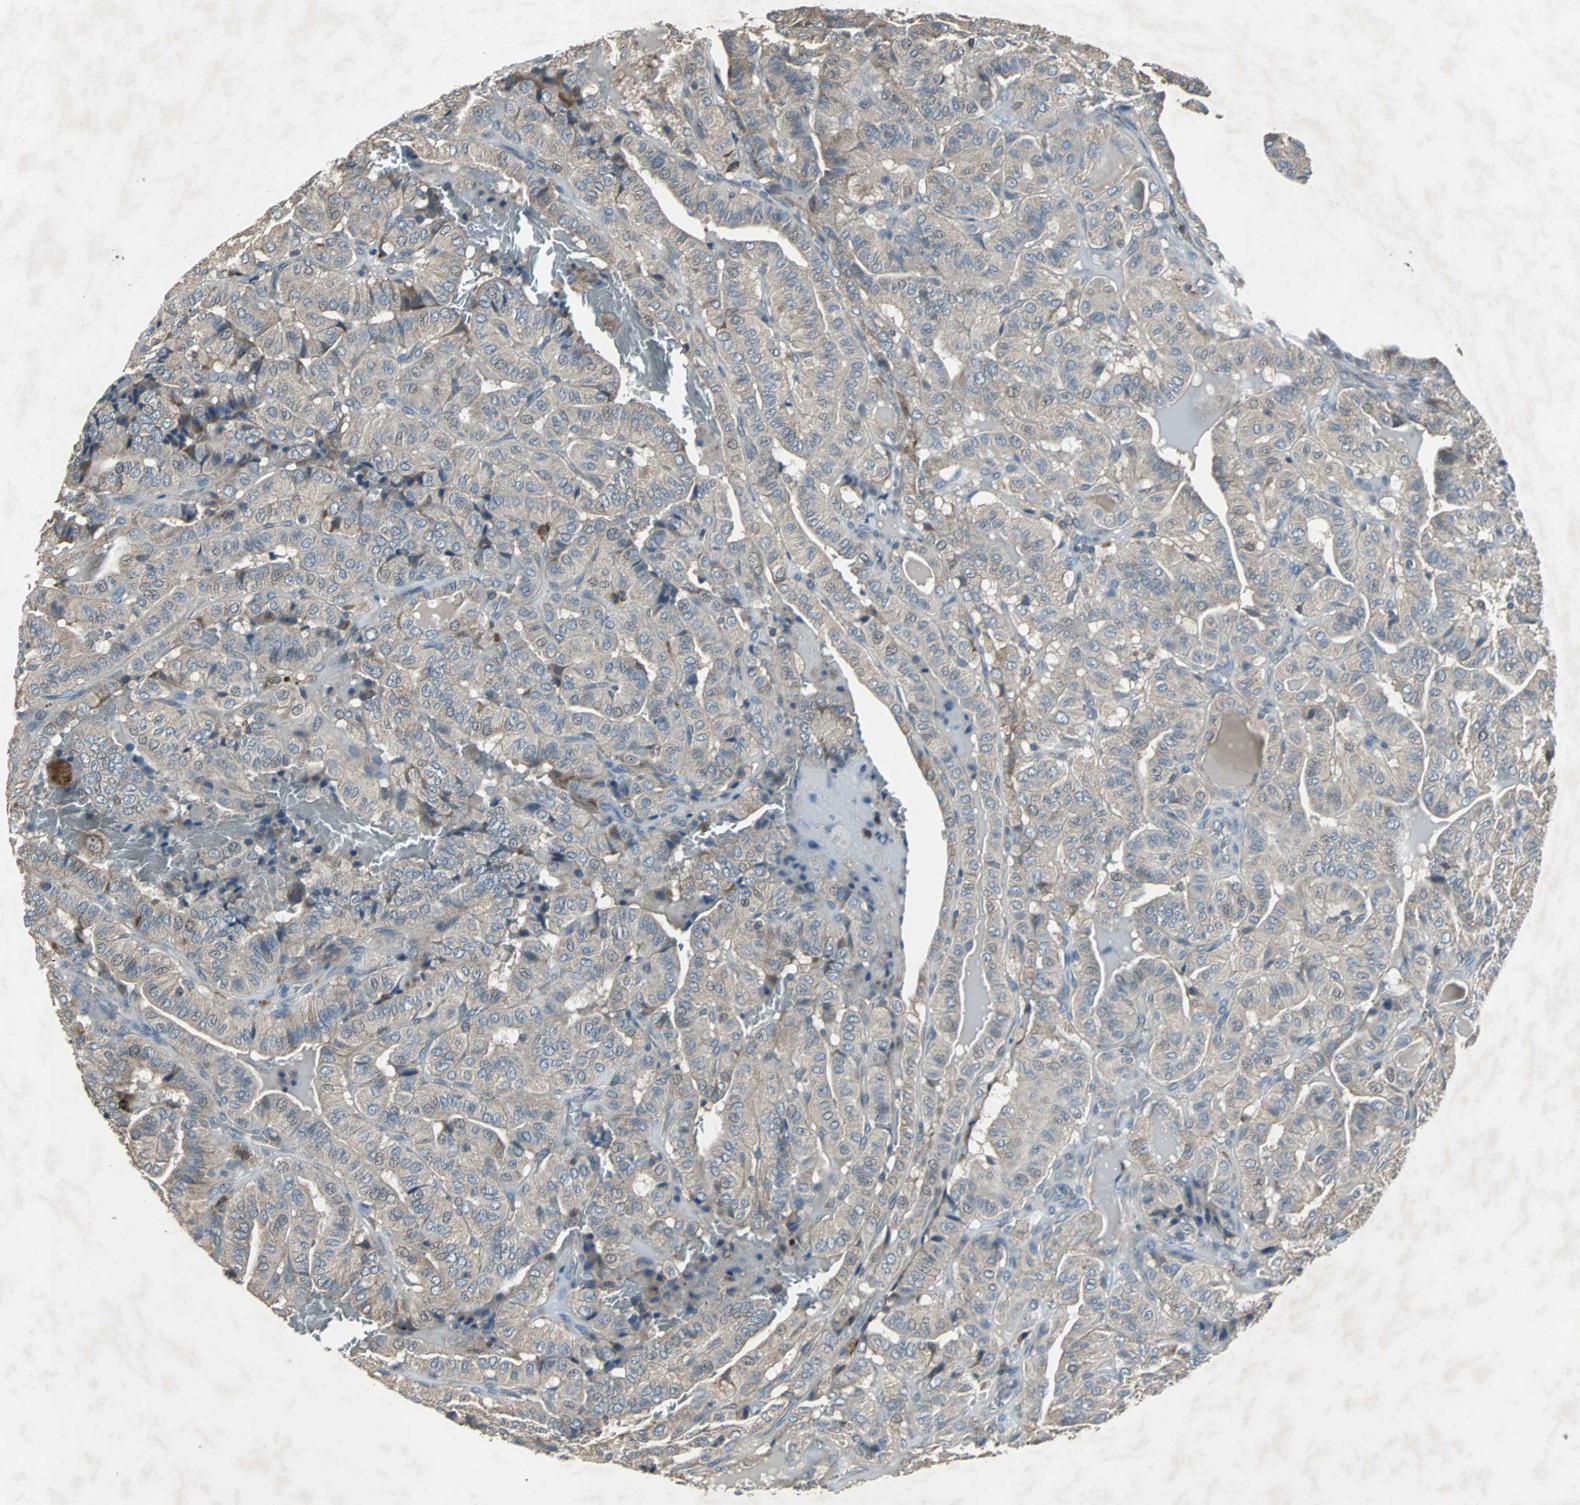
{"staining": {"intensity": "weak", "quantity": ">75%", "location": "cytoplasmic/membranous"}, "tissue": "thyroid cancer", "cell_type": "Tumor cells", "image_type": "cancer", "snomed": [{"axis": "morphology", "description": "Papillary adenocarcinoma, NOS"}, {"axis": "topography", "description": "Thyroid gland"}], "caption": "Protein expression analysis of human thyroid cancer reveals weak cytoplasmic/membranous expression in approximately >75% of tumor cells.", "gene": "SOS1", "patient": {"sex": "male", "age": 77}}